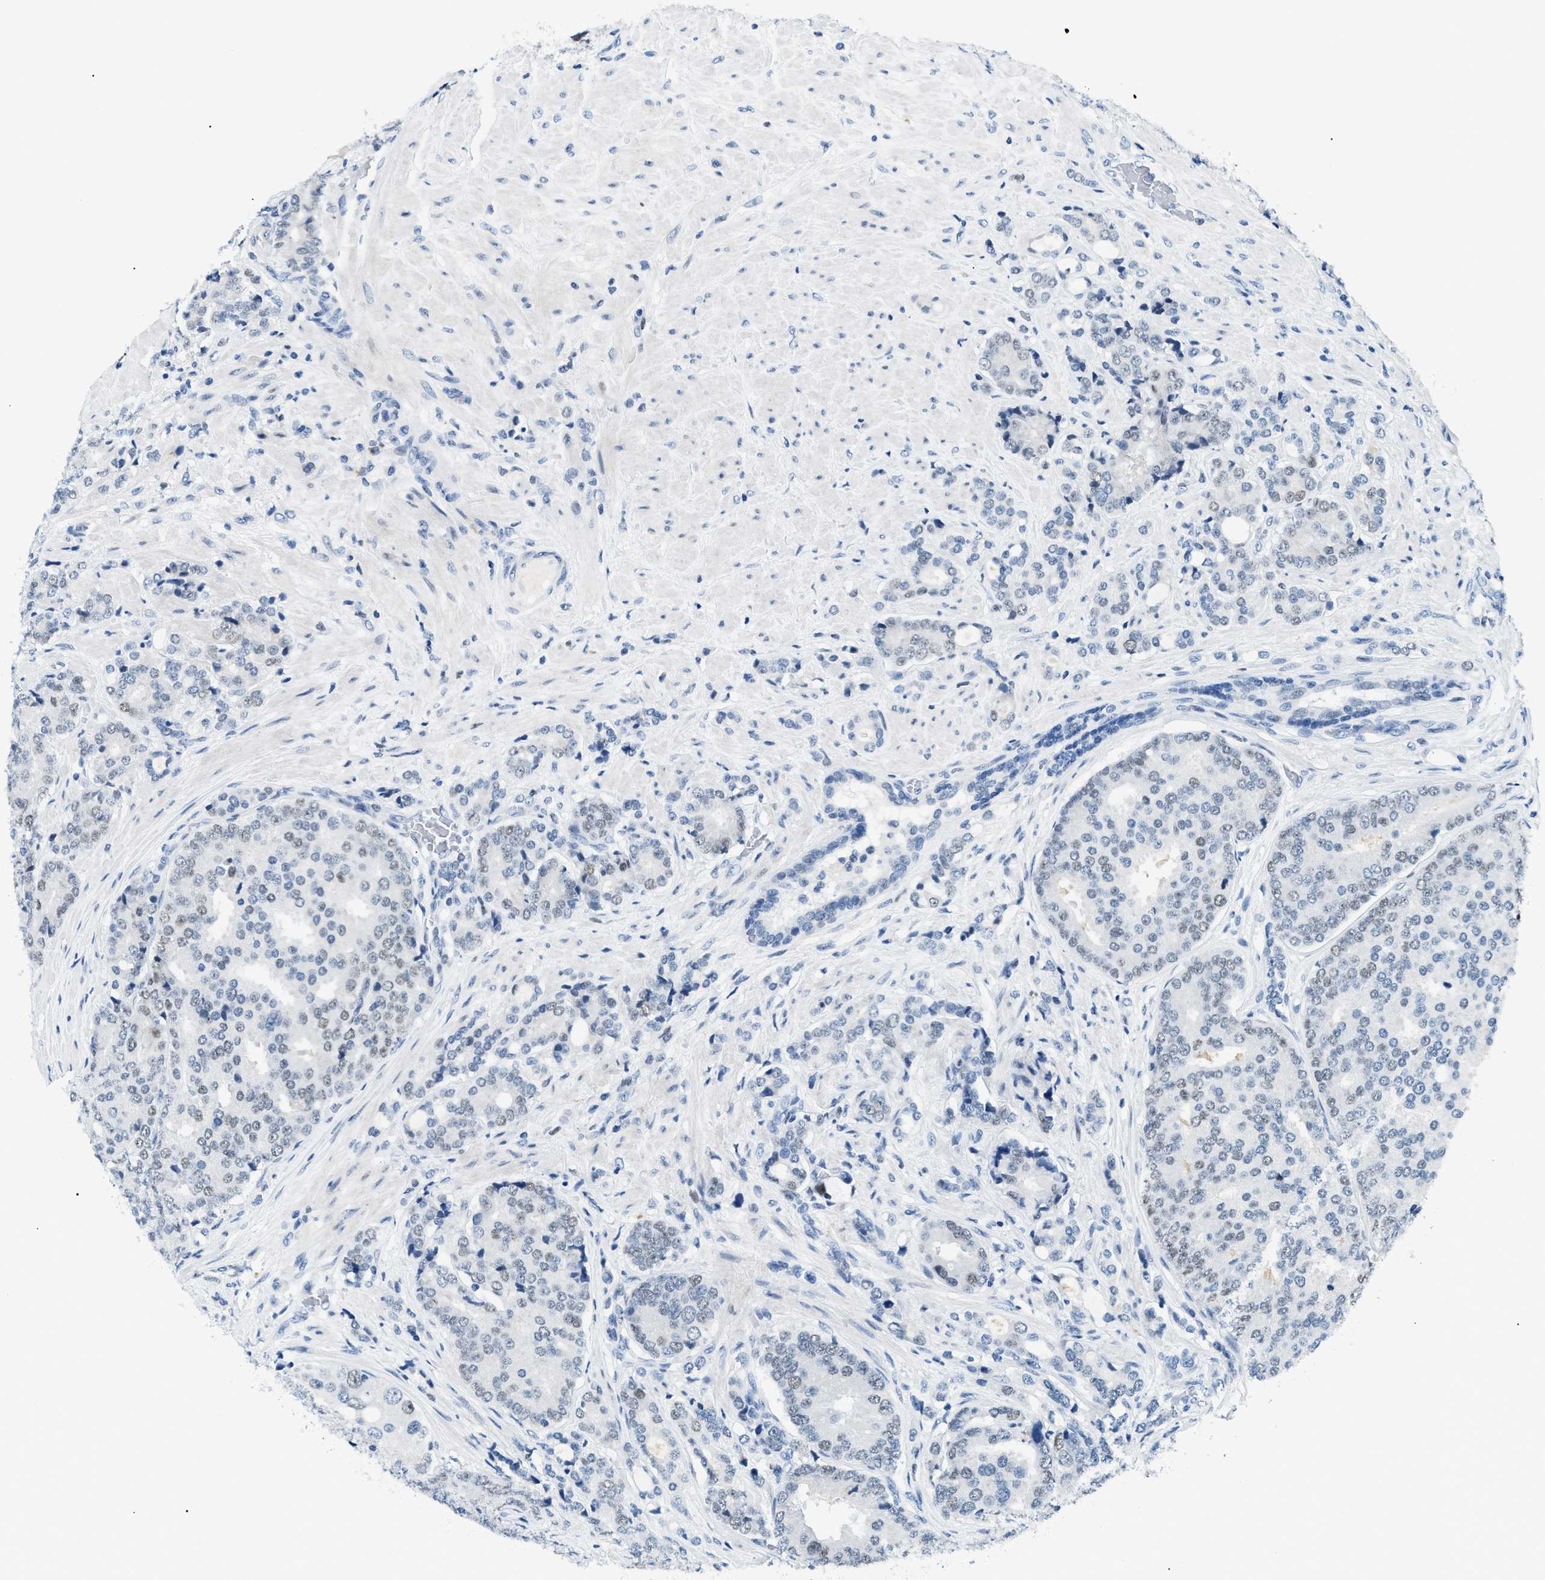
{"staining": {"intensity": "weak", "quantity": "<25%", "location": "nuclear"}, "tissue": "prostate cancer", "cell_type": "Tumor cells", "image_type": "cancer", "snomed": [{"axis": "morphology", "description": "Adenocarcinoma, High grade"}, {"axis": "topography", "description": "Prostate"}], "caption": "IHC of human prostate adenocarcinoma (high-grade) reveals no expression in tumor cells.", "gene": "SMARCC1", "patient": {"sex": "male", "age": 50}}